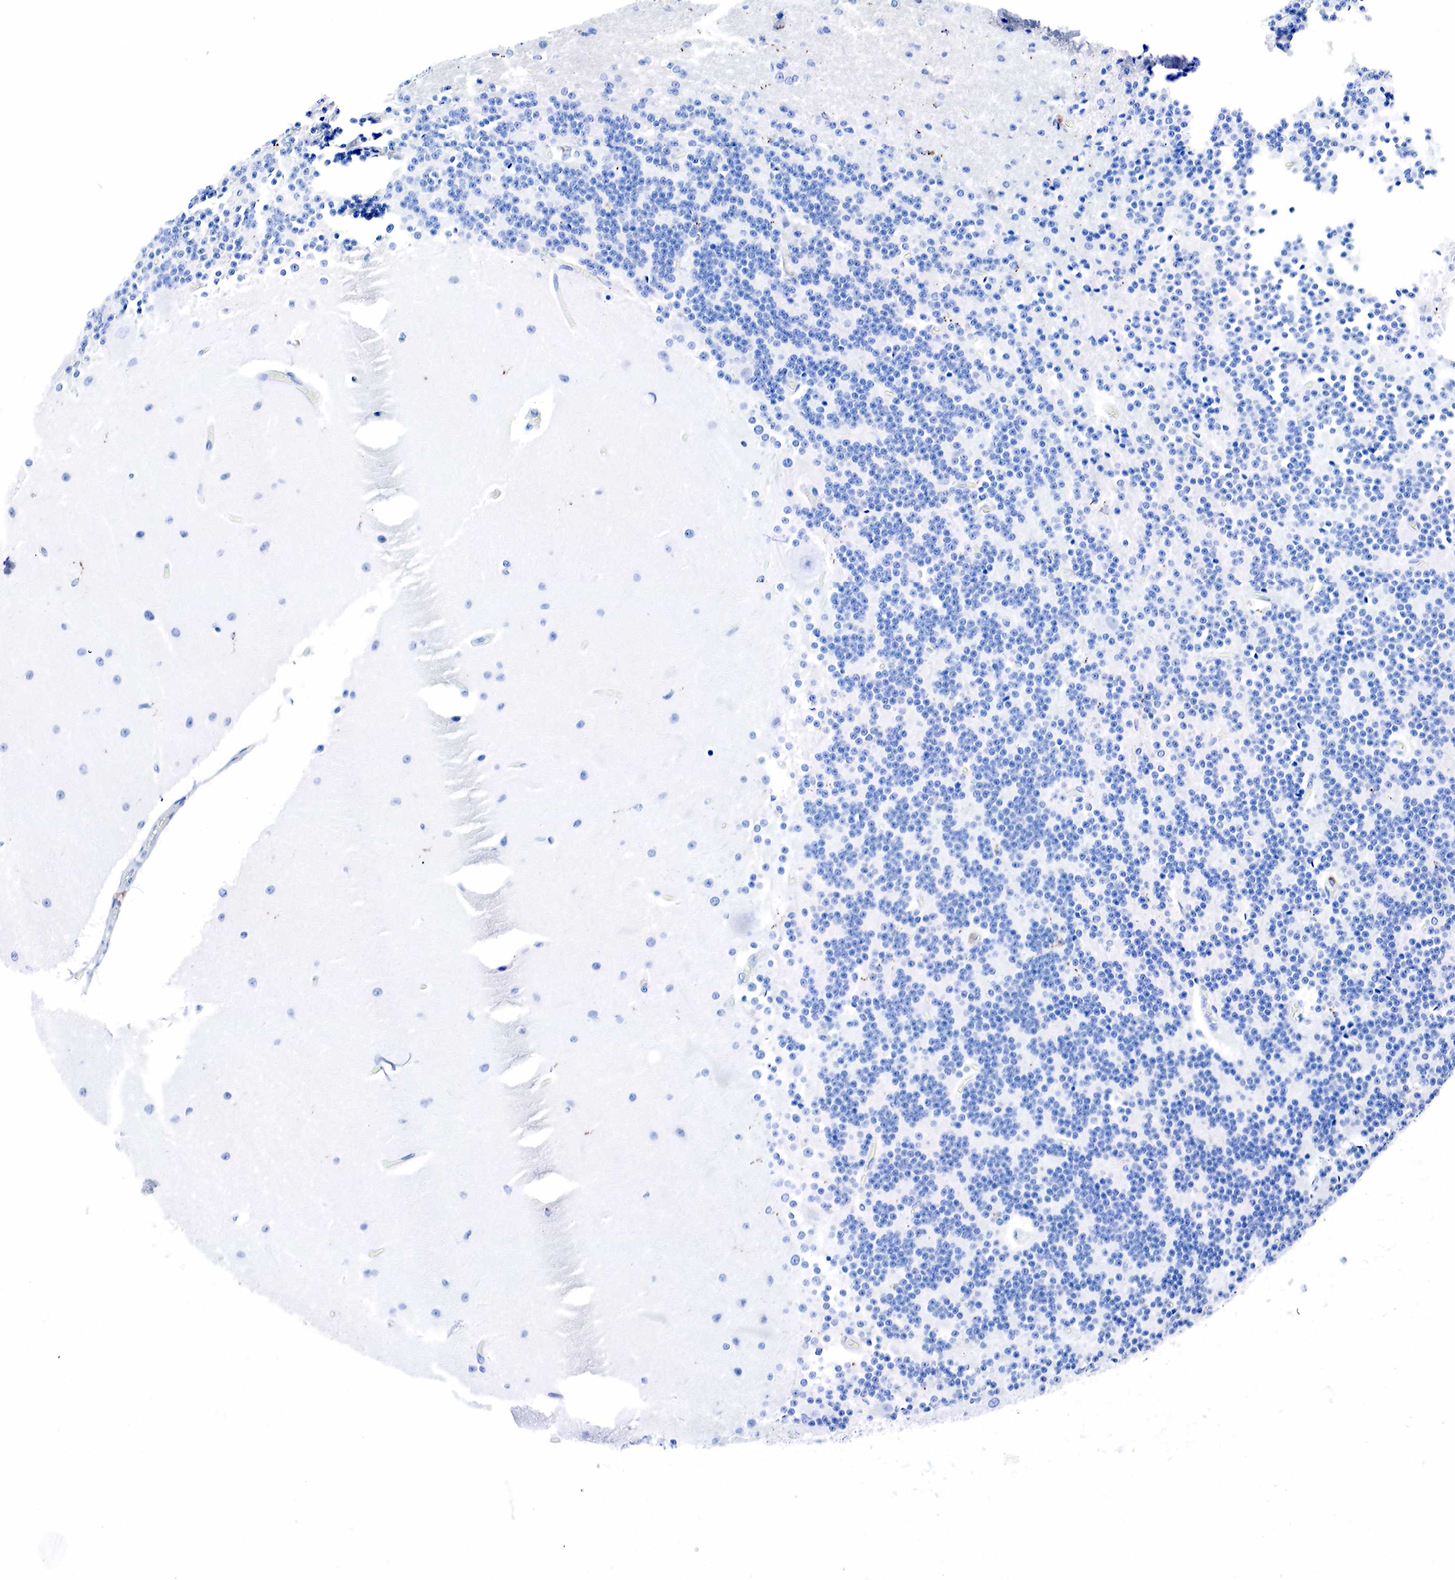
{"staining": {"intensity": "negative", "quantity": "none", "location": "none"}, "tissue": "cerebellum", "cell_type": "Cells in granular layer", "image_type": "normal", "snomed": [{"axis": "morphology", "description": "Normal tissue, NOS"}, {"axis": "topography", "description": "Cerebellum"}], "caption": "This is an immunohistochemistry (IHC) photomicrograph of unremarkable human cerebellum. There is no staining in cells in granular layer.", "gene": "CD68", "patient": {"sex": "female", "age": 54}}